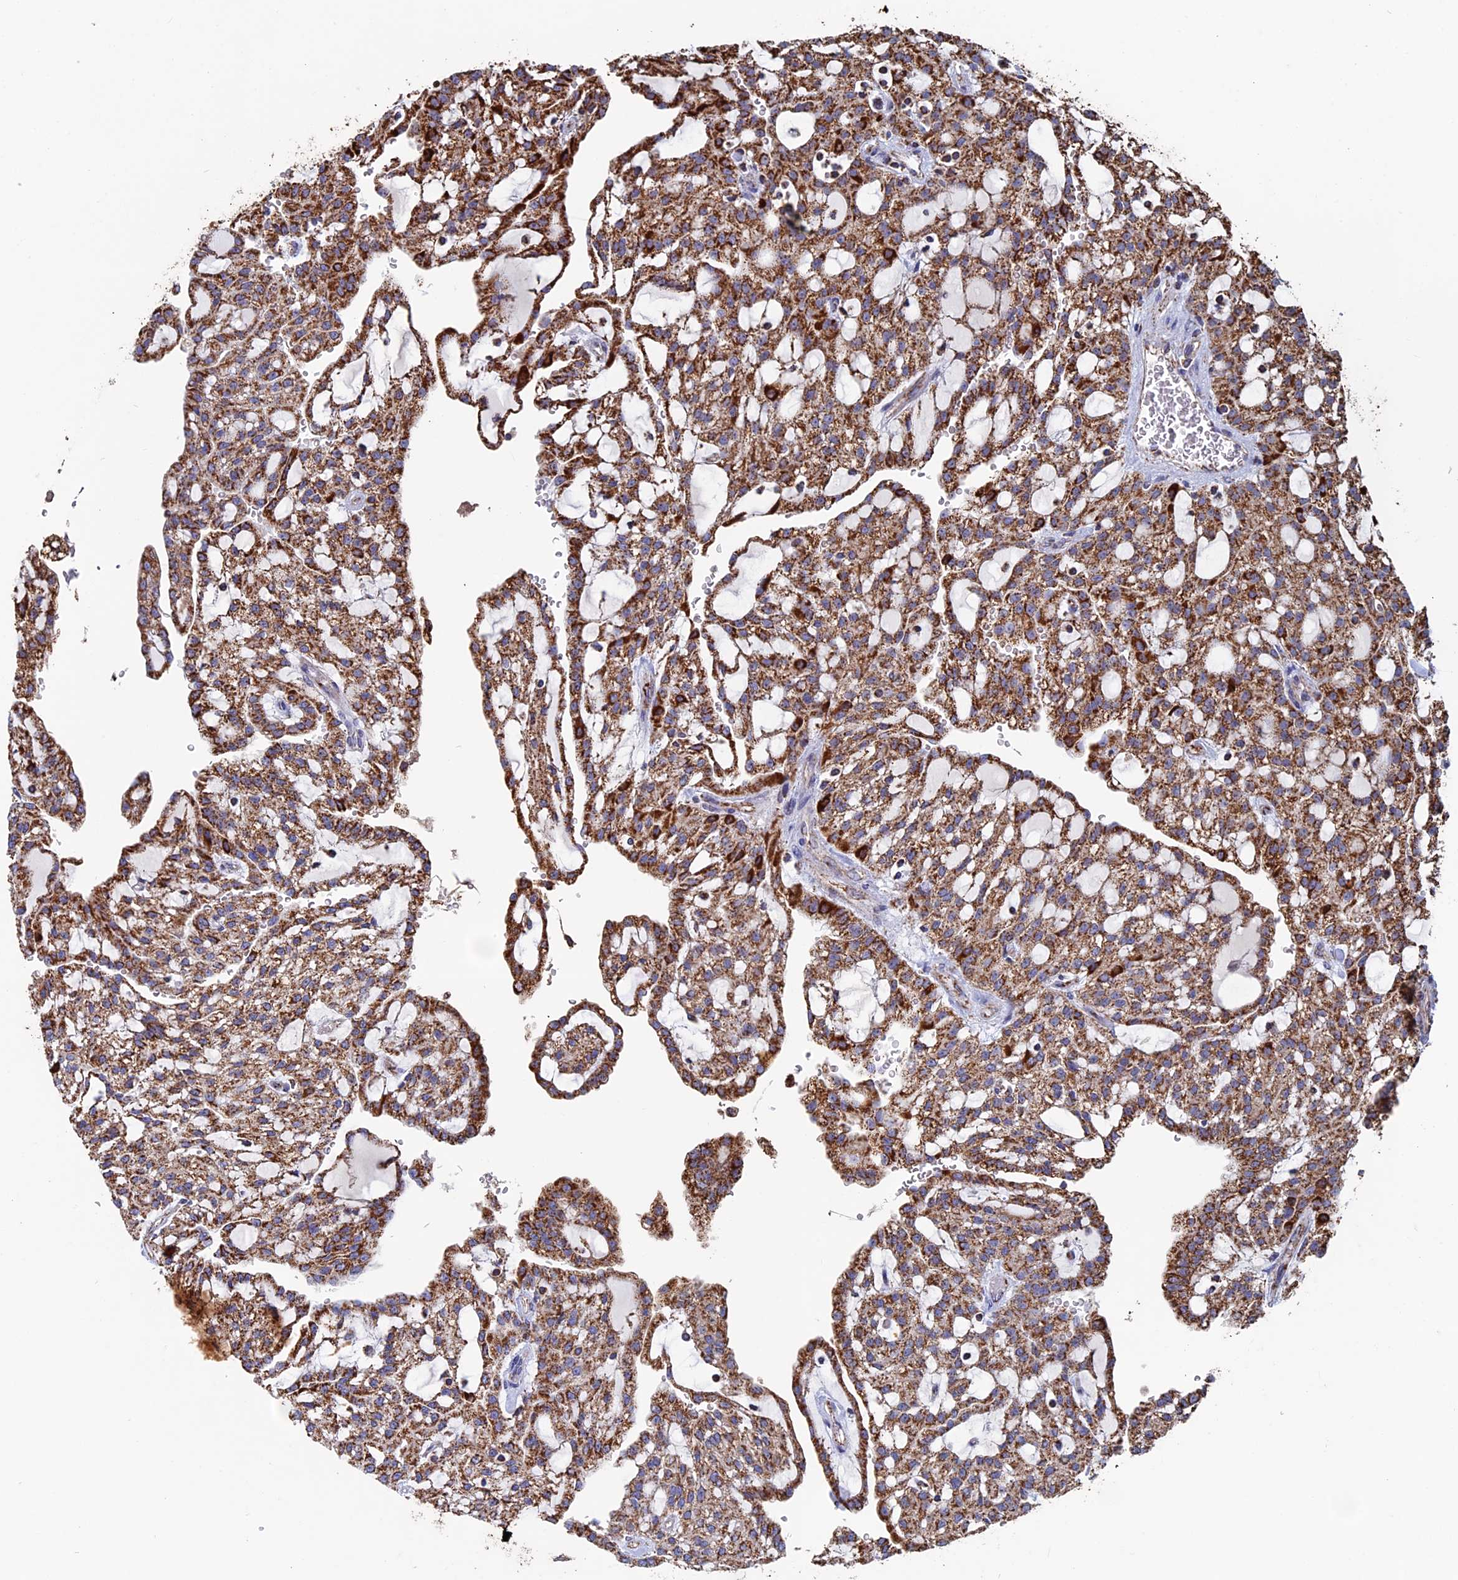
{"staining": {"intensity": "strong", "quantity": ">75%", "location": "cytoplasmic/membranous"}, "tissue": "renal cancer", "cell_type": "Tumor cells", "image_type": "cancer", "snomed": [{"axis": "morphology", "description": "Adenocarcinoma, NOS"}, {"axis": "topography", "description": "Kidney"}], "caption": "A photomicrograph showing strong cytoplasmic/membranous expression in about >75% of tumor cells in renal adenocarcinoma, as visualized by brown immunohistochemical staining.", "gene": "SEC24D", "patient": {"sex": "male", "age": 63}}